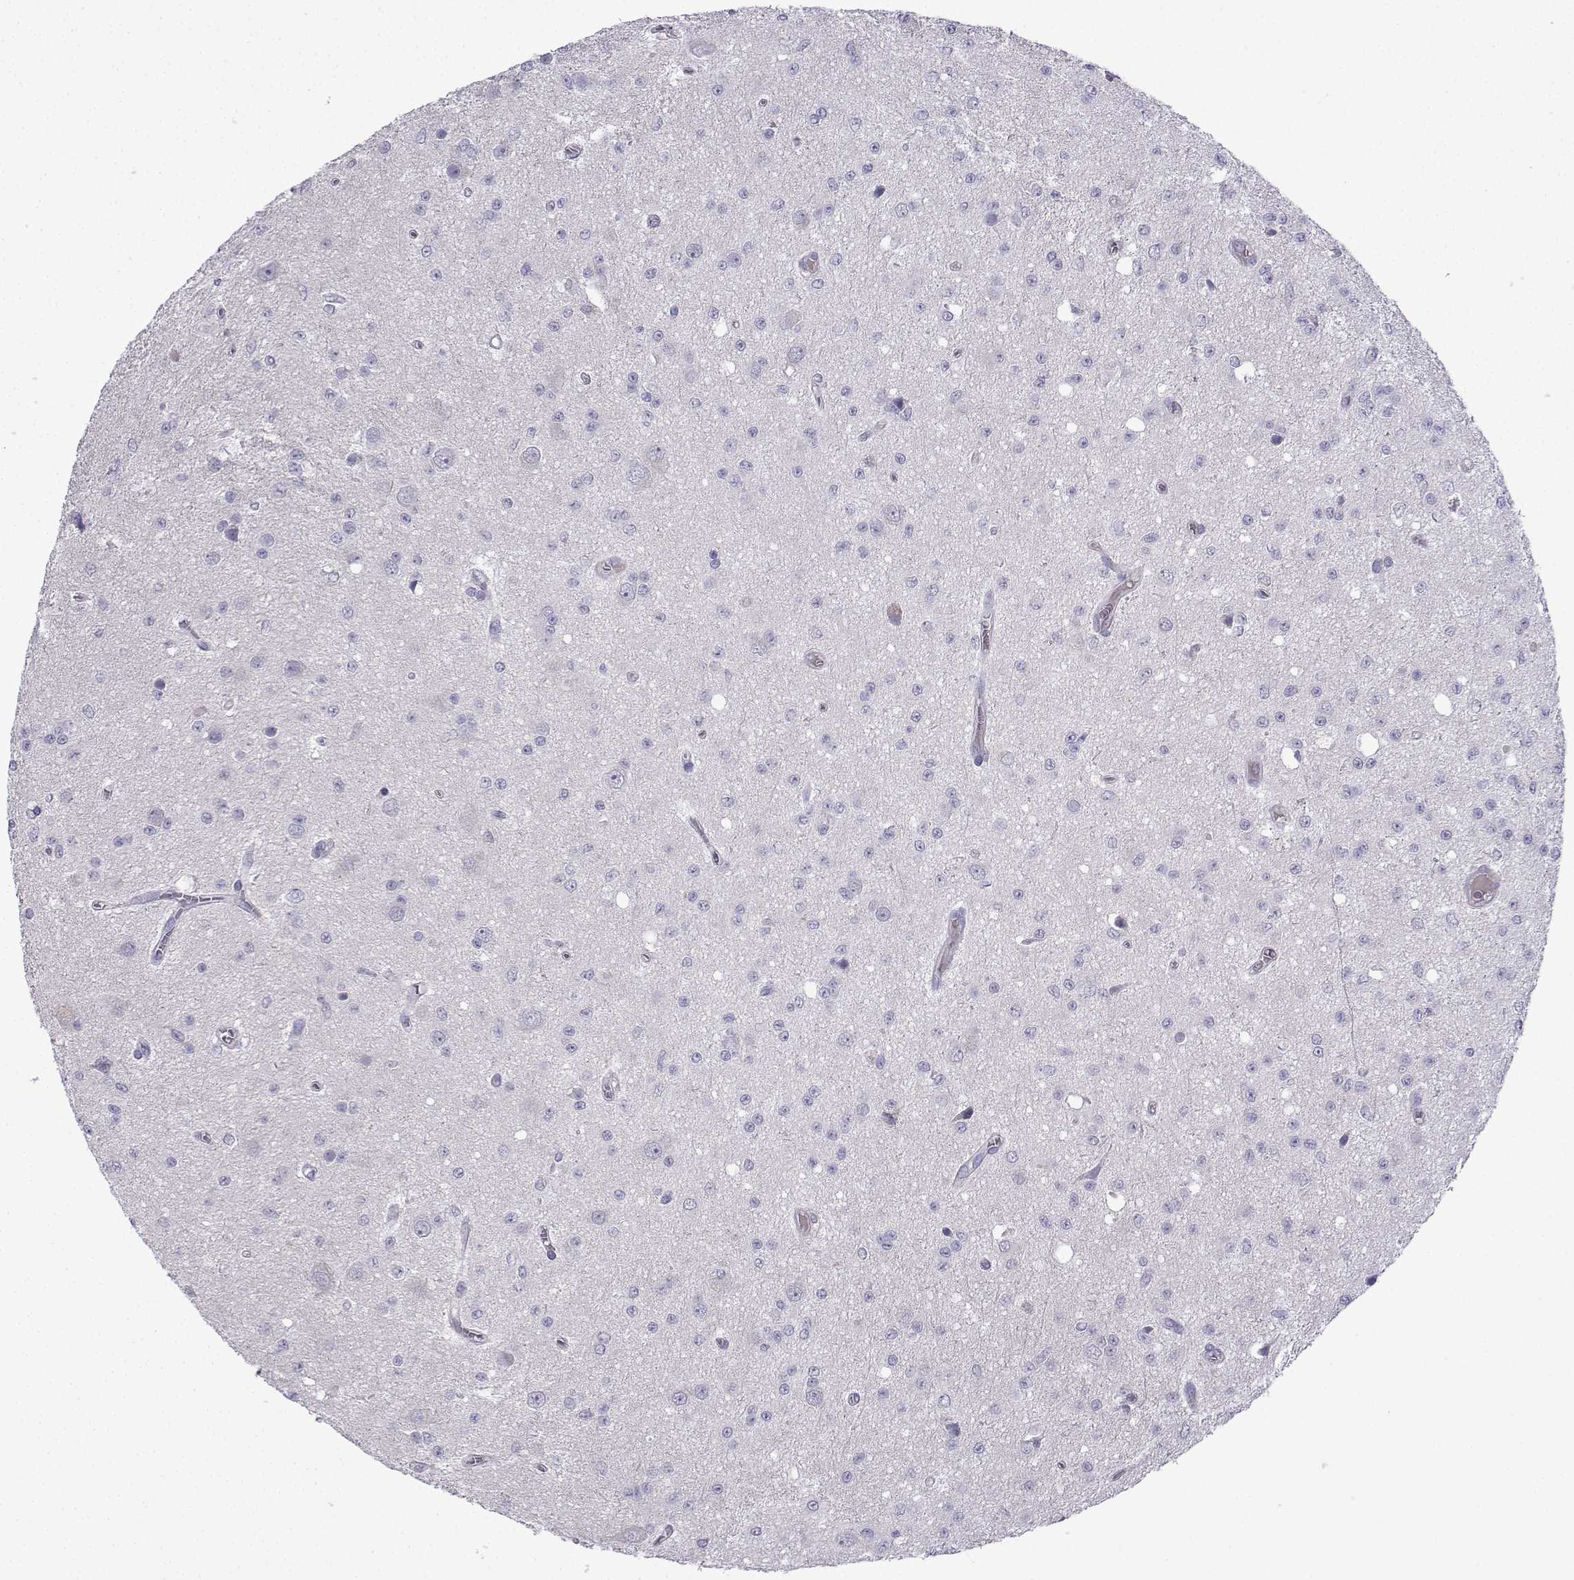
{"staining": {"intensity": "negative", "quantity": "none", "location": "none"}, "tissue": "glioma", "cell_type": "Tumor cells", "image_type": "cancer", "snomed": [{"axis": "morphology", "description": "Glioma, malignant, Low grade"}, {"axis": "topography", "description": "Brain"}], "caption": "An image of human glioma is negative for staining in tumor cells.", "gene": "SPACA7", "patient": {"sex": "female", "age": 45}}